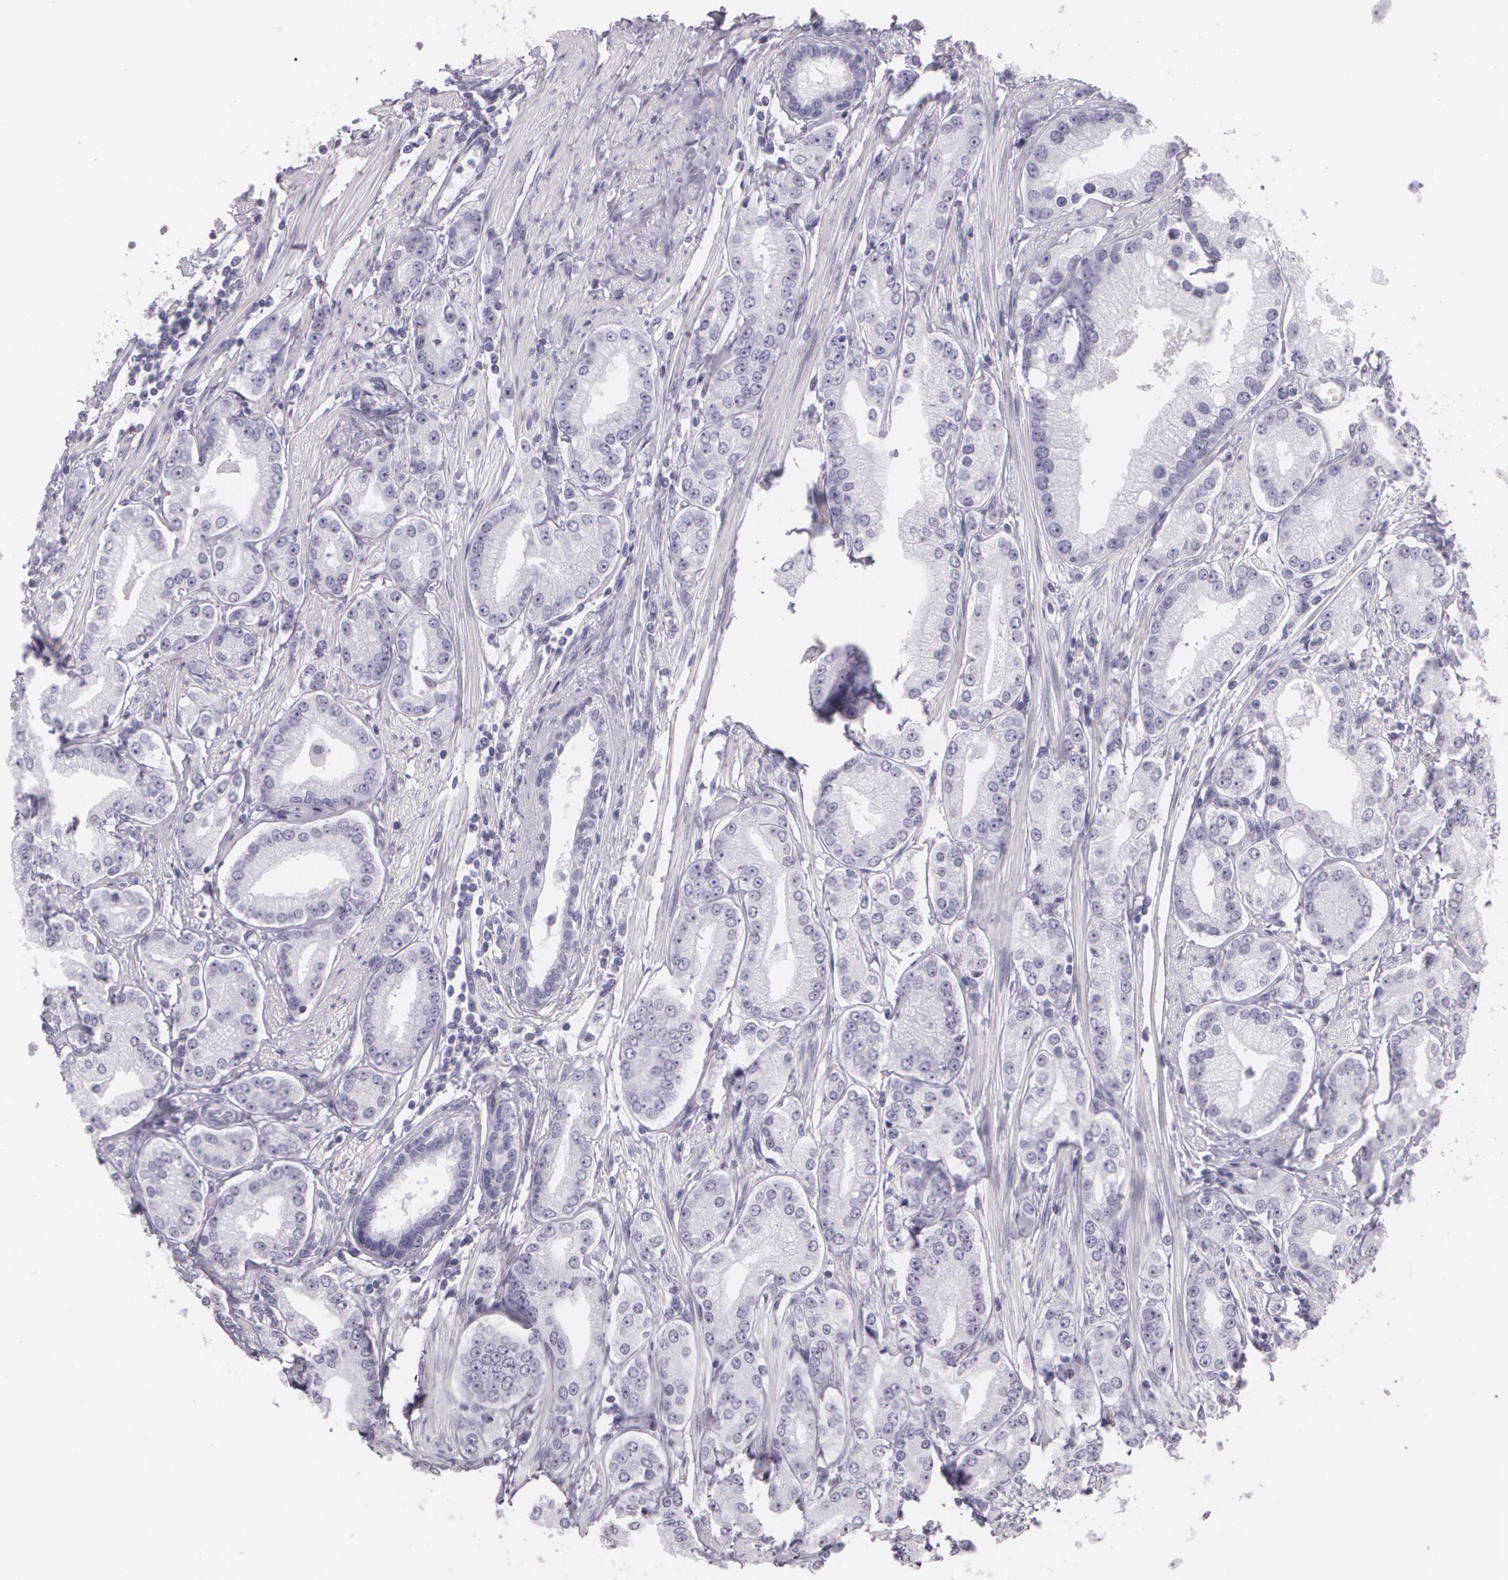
{"staining": {"intensity": "negative", "quantity": "none", "location": "none"}, "tissue": "prostate cancer", "cell_type": "Tumor cells", "image_type": "cancer", "snomed": [{"axis": "morphology", "description": "Adenocarcinoma, Medium grade"}, {"axis": "topography", "description": "Prostate"}], "caption": "Medium-grade adenocarcinoma (prostate) was stained to show a protein in brown. There is no significant staining in tumor cells.", "gene": "DLG4", "patient": {"sex": "male", "age": 72}}